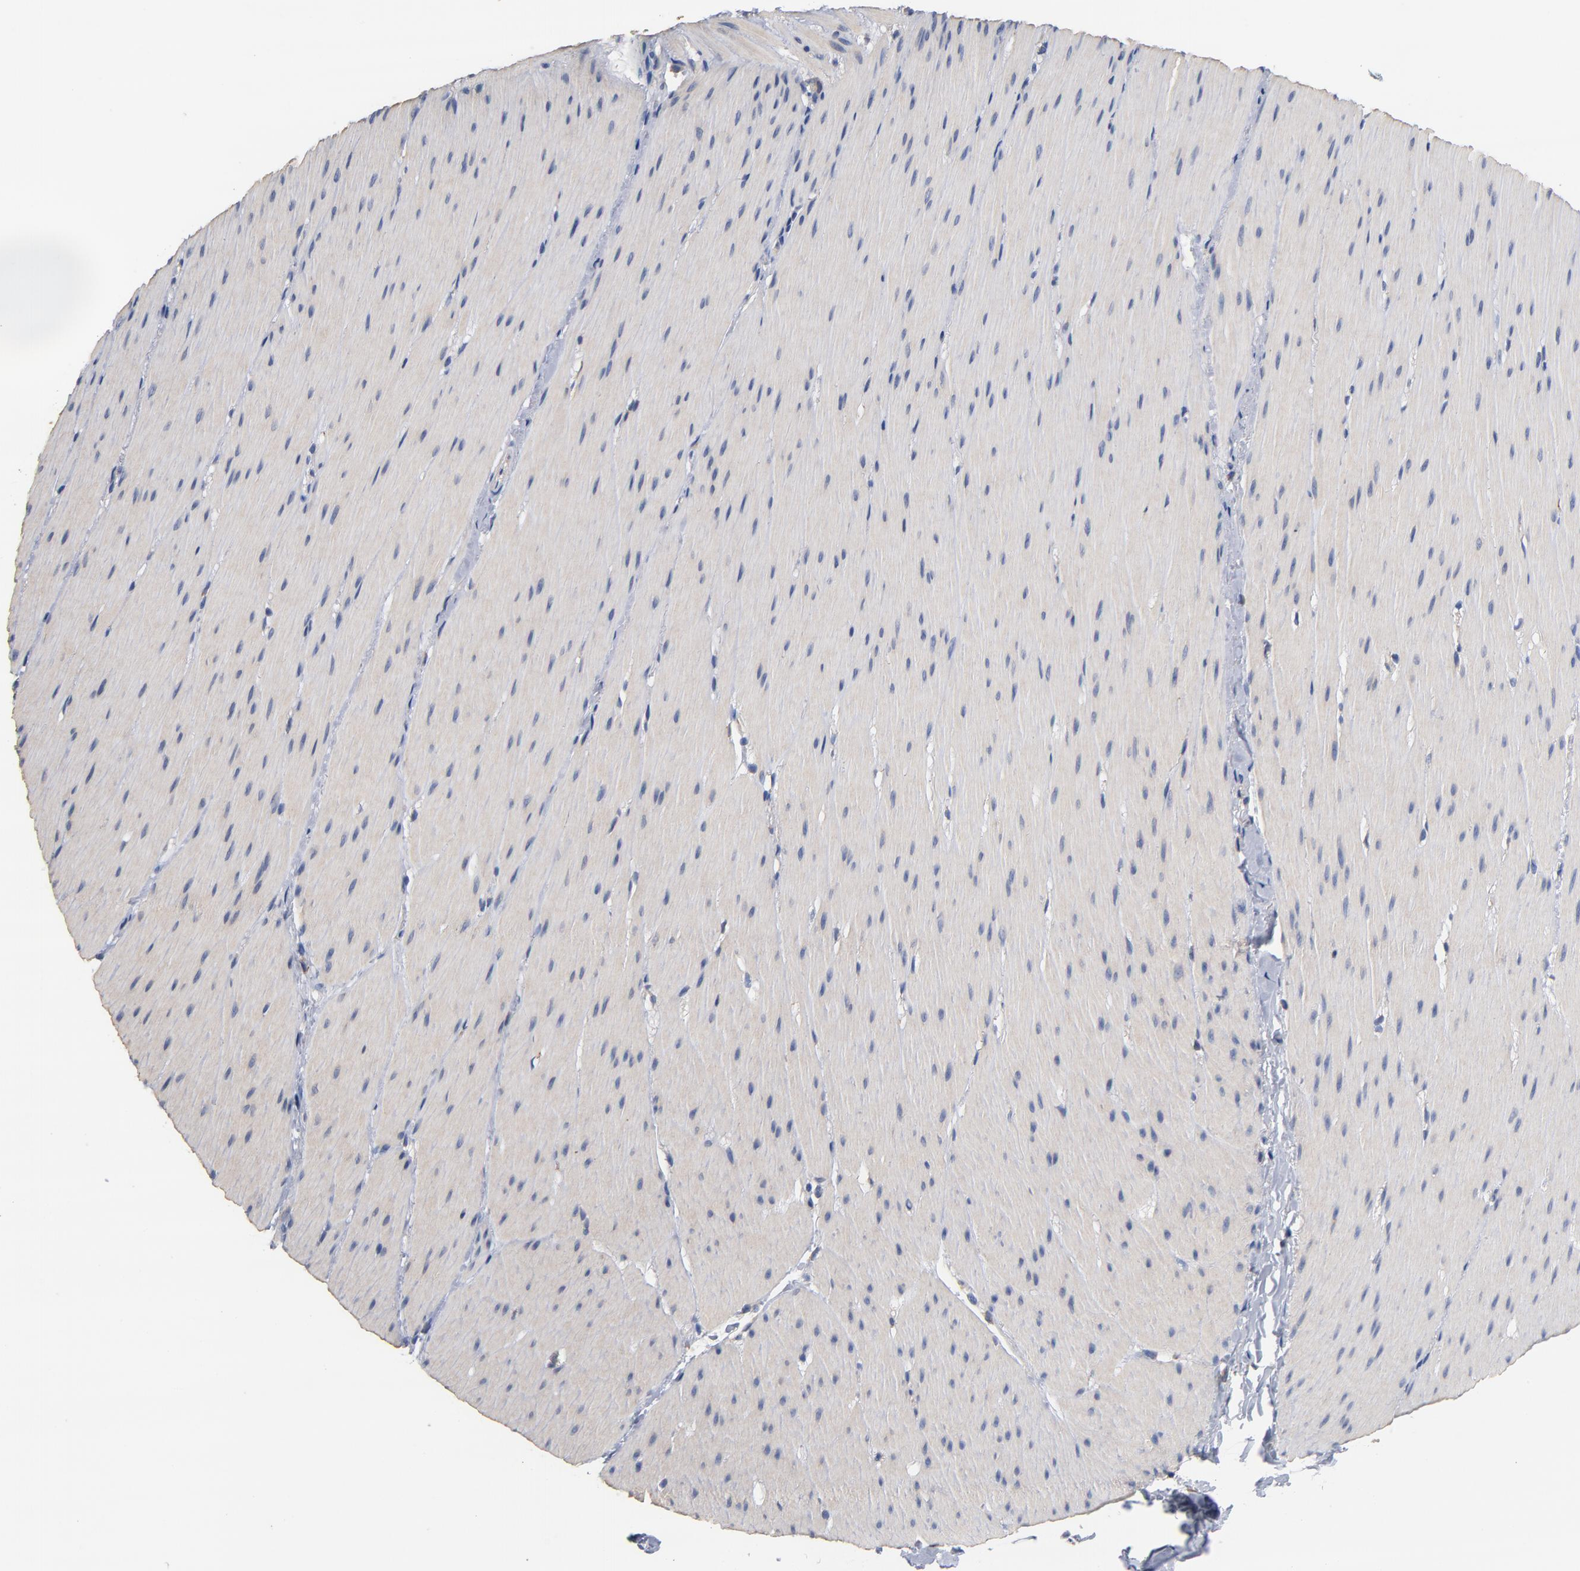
{"staining": {"intensity": "negative", "quantity": "none", "location": "none"}, "tissue": "smooth muscle", "cell_type": "Smooth muscle cells", "image_type": "normal", "snomed": [{"axis": "morphology", "description": "Normal tissue, NOS"}, {"axis": "topography", "description": "Smooth muscle"}, {"axis": "topography", "description": "Colon"}], "caption": "This is an immunohistochemistry histopathology image of normal human smooth muscle. There is no expression in smooth muscle cells.", "gene": "TLR4", "patient": {"sex": "male", "age": 67}}